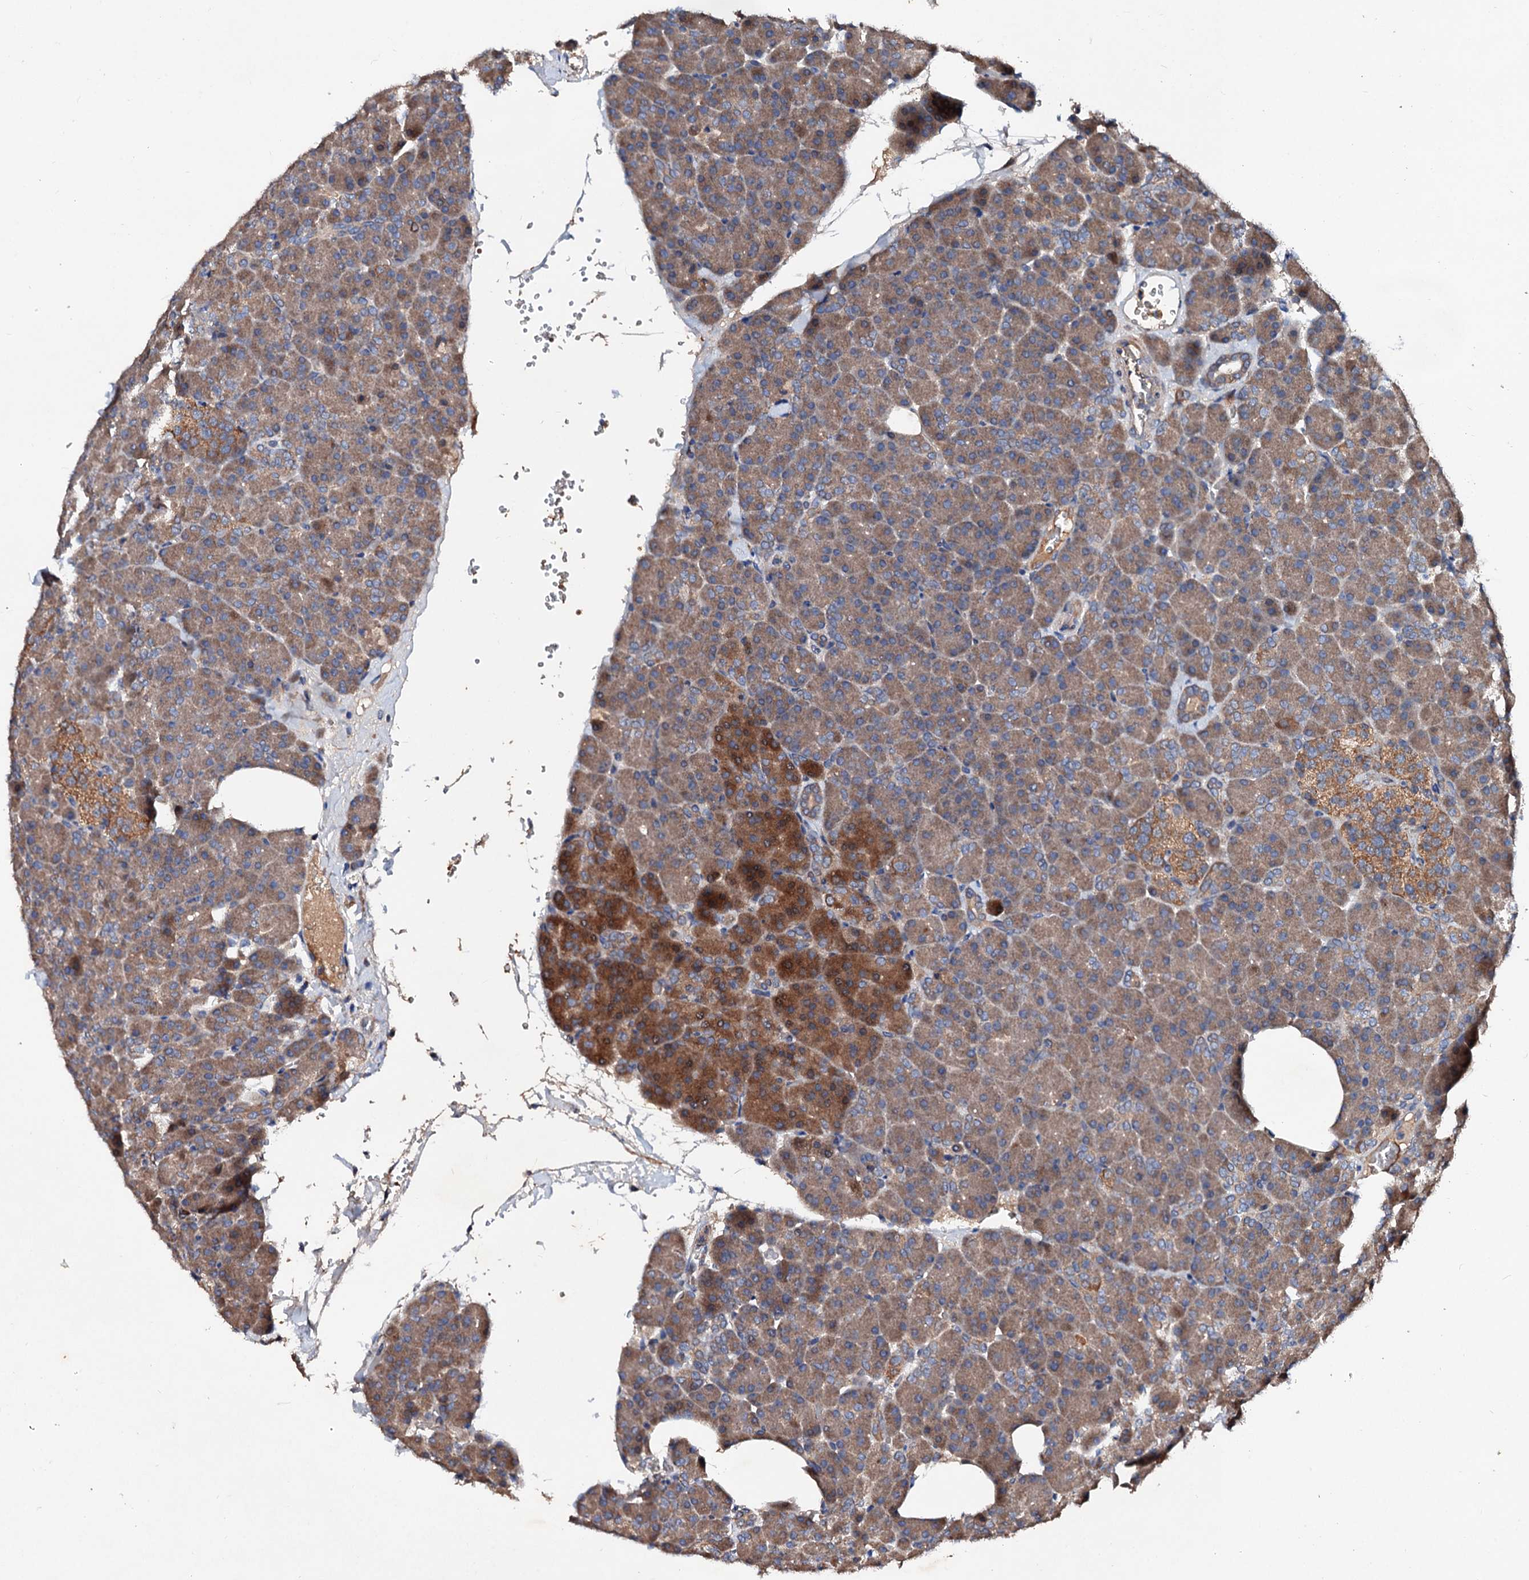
{"staining": {"intensity": "moderate", "quantity": ">75%", "location": "cytoplasmic/membranous"}, "tissue": "pancreas", "cell_type": "Exocrine glandular cells", "image_type": "normal", "snomed": [{"axis": "morphology", "description": "Normal tissue, NOS"}, {"axis": "morphology", "description": "Carcinoid, malignant, NOS"}, {"axis": "topography", "description": "Pancreas"}], "caption": "Brown immunohistochemical staining in normal human pancreas shows moderate cytoplasmic/membranous positivity in about >75% of exocrine glandular cells. The staining is performed using DAB (3,3'-diaminobenzidine) brown chromogen to label protein expression. The nuclei are counter-stained blue using hematoxylin.", "gene": "EXTL1", "patient": {"sex": "female", "age": 35}}